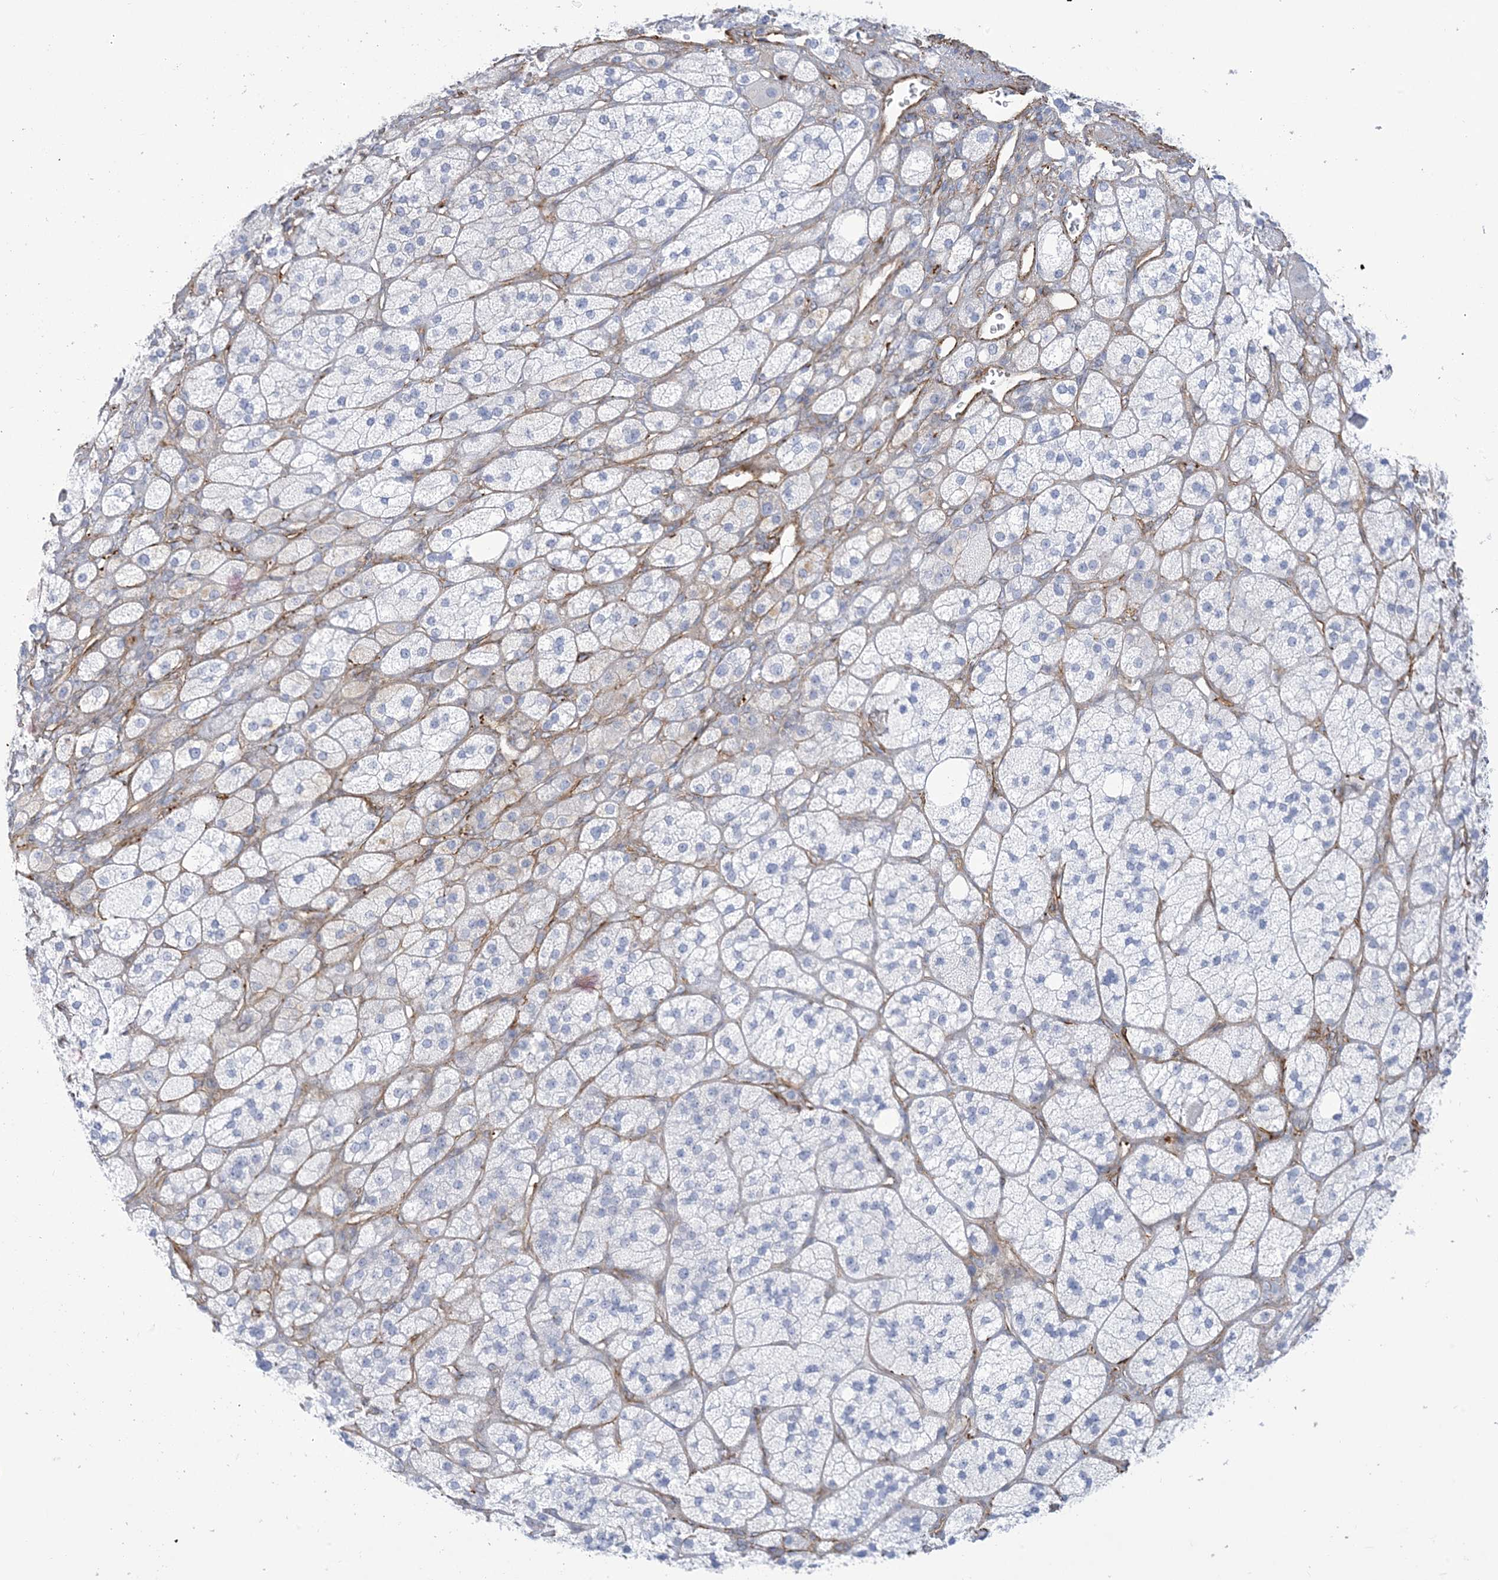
{"staining": {"intensity": "weak", "quantity": "<25%", "location": "cytoplasmic/membranous"}, "tissue": "adrenal gland", "cell_type": "Glandular cells", "image_type": "normal", "snomed": [{"axis": "morphology", "description": "Normal tissue, NOS"}, {"axis": "topography", "description": "Adrenal gland"}], "caption": "A high-resolution image shows immunohistochemistry (IHC) staining of normal adrenal gland, which demonstrates no significant positivity in glandular cells. The staining is performed using DAB (3,3'-diaminobenzidine) brown chromogen with nuclei counter-stained in using hematoxylin.", "gene": "B3GNT7", "patient": {"sex": "male", "age": 61}}